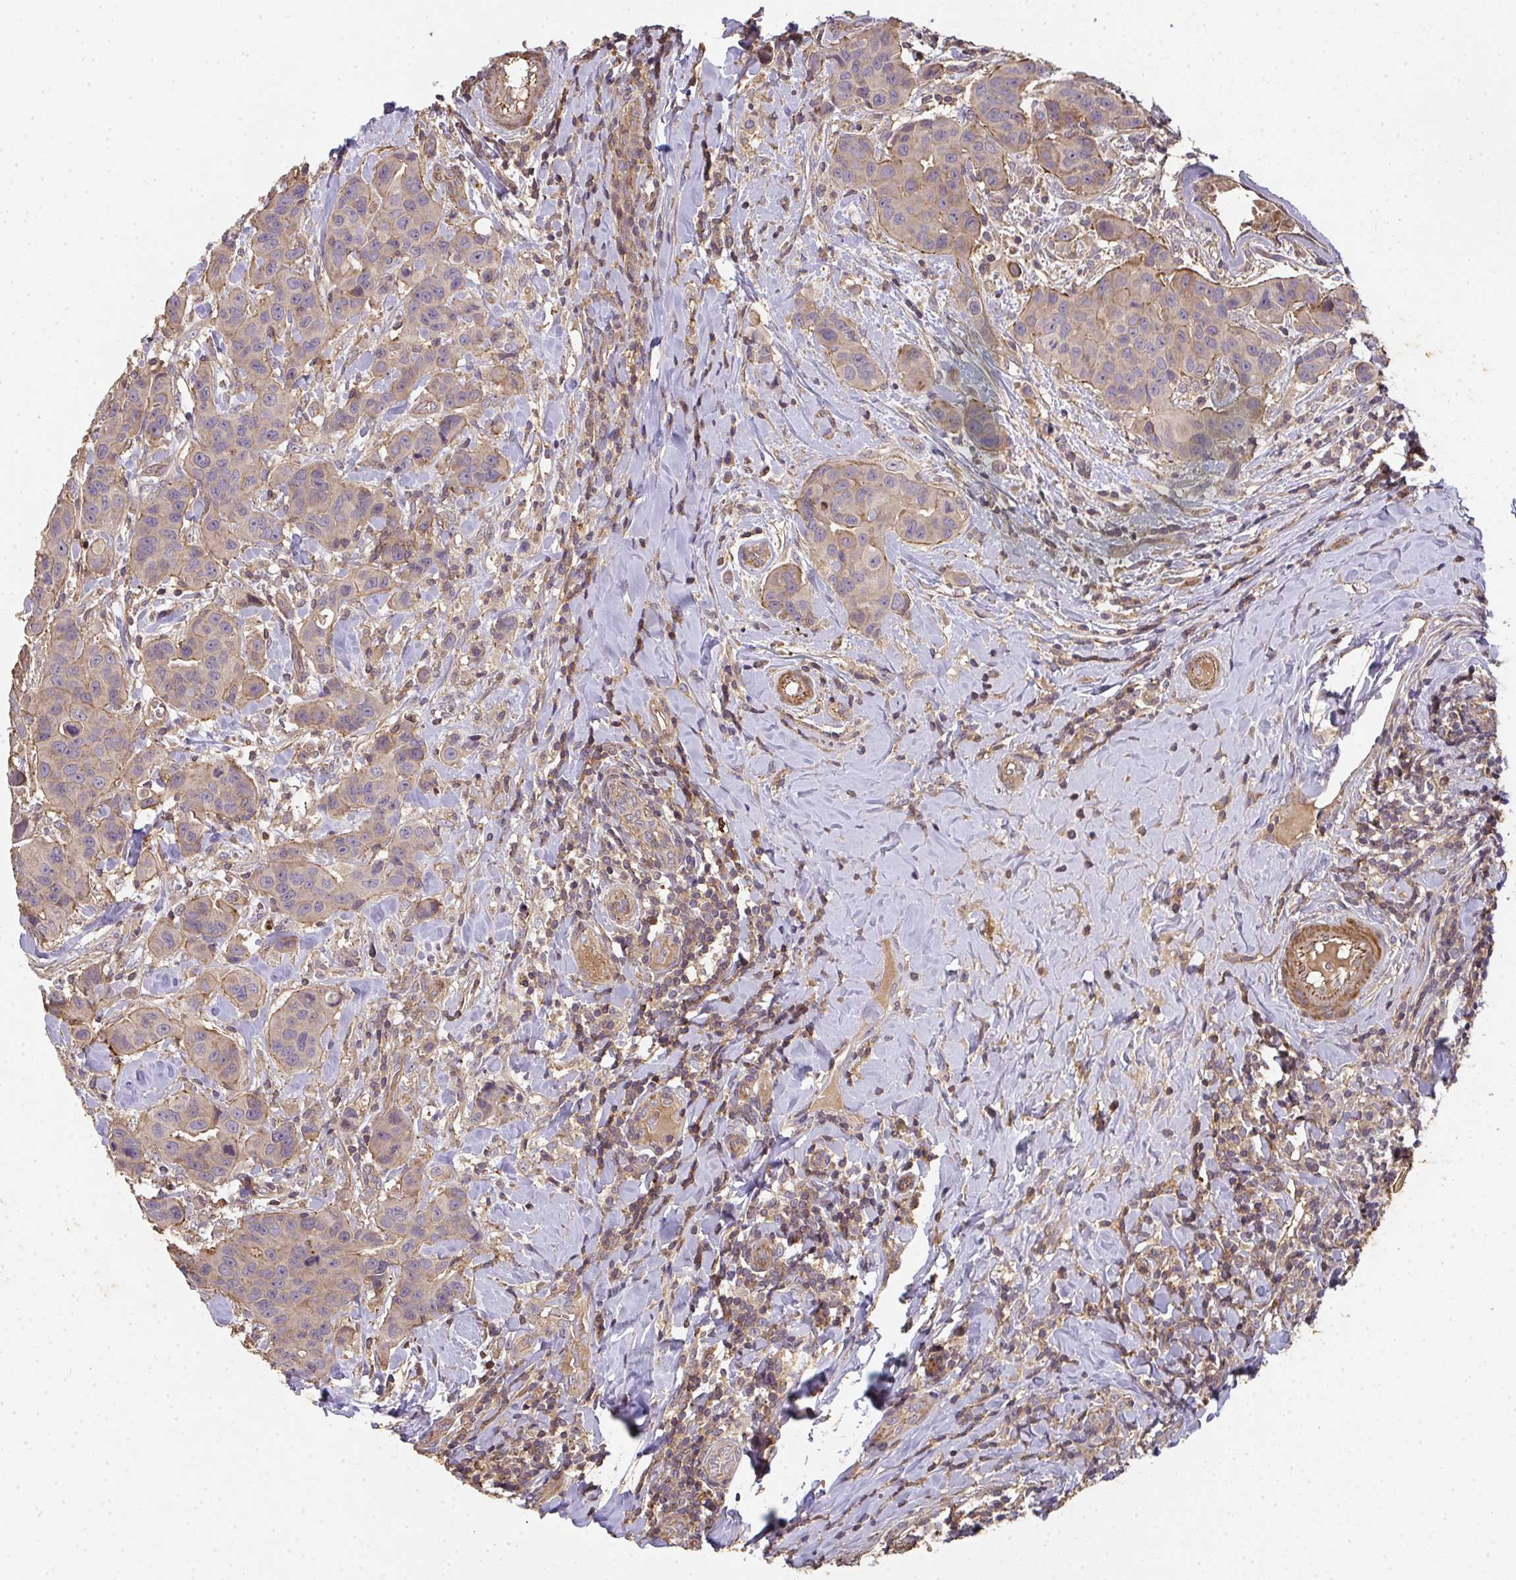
{"staining": {"intensity": "weak", "quantity": ">75%", "location": "cytoplasmic/membranous"}, "tissue": "breast cancer", "cell_type": "Tumor cells", "image_type": "cancer", "snomed": [{"axis": "morphology", "description": "Duct carcinoma"}, {"axis": "topography", "description": "Breast"}], "caption": "A high-resolution micrograph shows immunohistochemistry (IHC) staining of invasive ductal carcinoma (breast), which demonstrates weak cytoplasmic/membranous staining in approximately >75% of tumor cells.", "gene": "TNMD", "patient": {"sex": "female", "age": 24}}